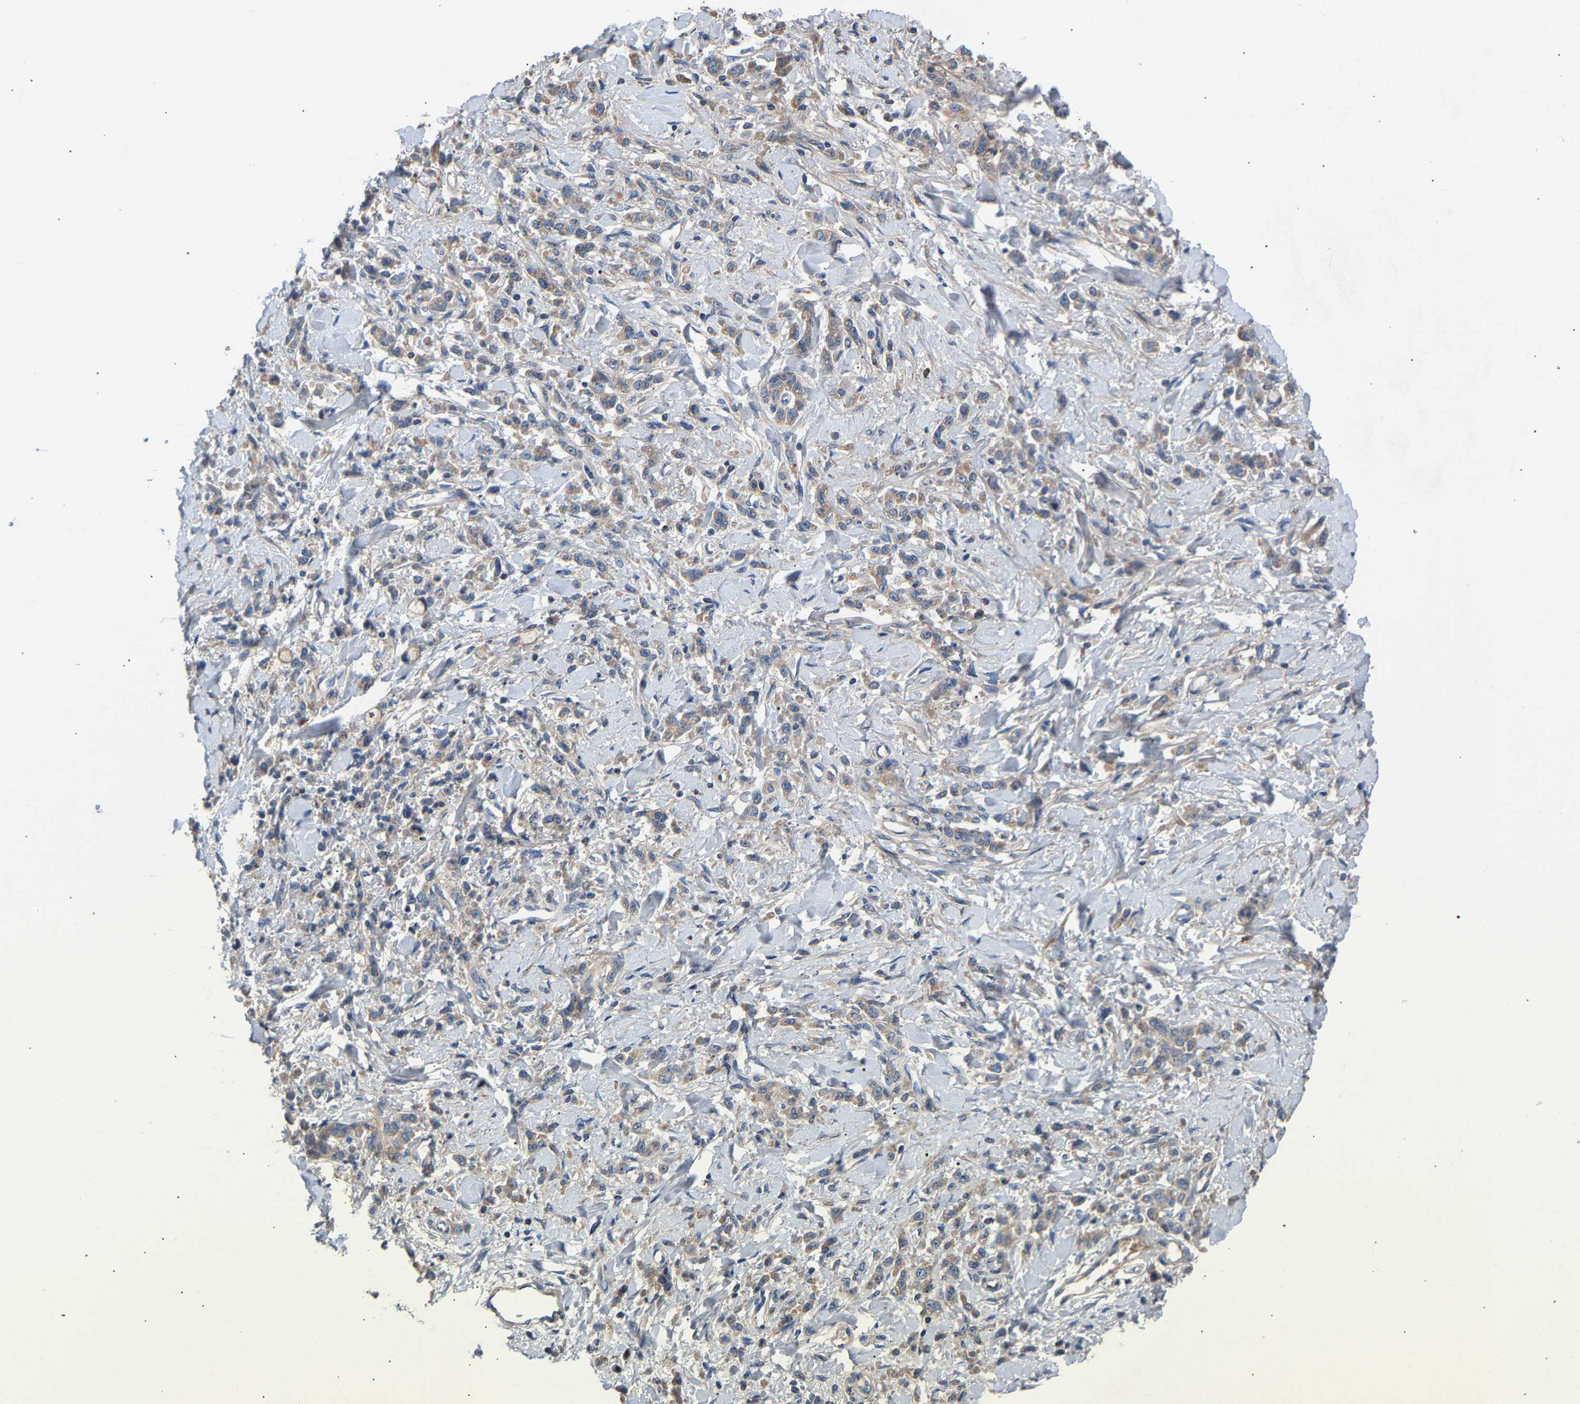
{"staining": {"intensity": "weak", "quantity": ">75%", "location": "cytoplasmic/membranous"}, "tissue": "stomach cancer", "cell_type": "Tumor cells", "image_type": "cancer", "snomed": [{"axis": "morphology", "description": "Normal tissue, NOS"}, {"axis": "morphology", "description": "Adenocarcinoma, NOS"}, {"axis": "topography", "description": "Stomach"}], "caption": "Stomach cancer (adenocarcinoma) stained with a brown dye displays weak cytoplasmic/membranous positive positivity in approximately >75% of tumor cells.", "gene": "CCDC171", "patient": {"sex": "male", "age": 82}}